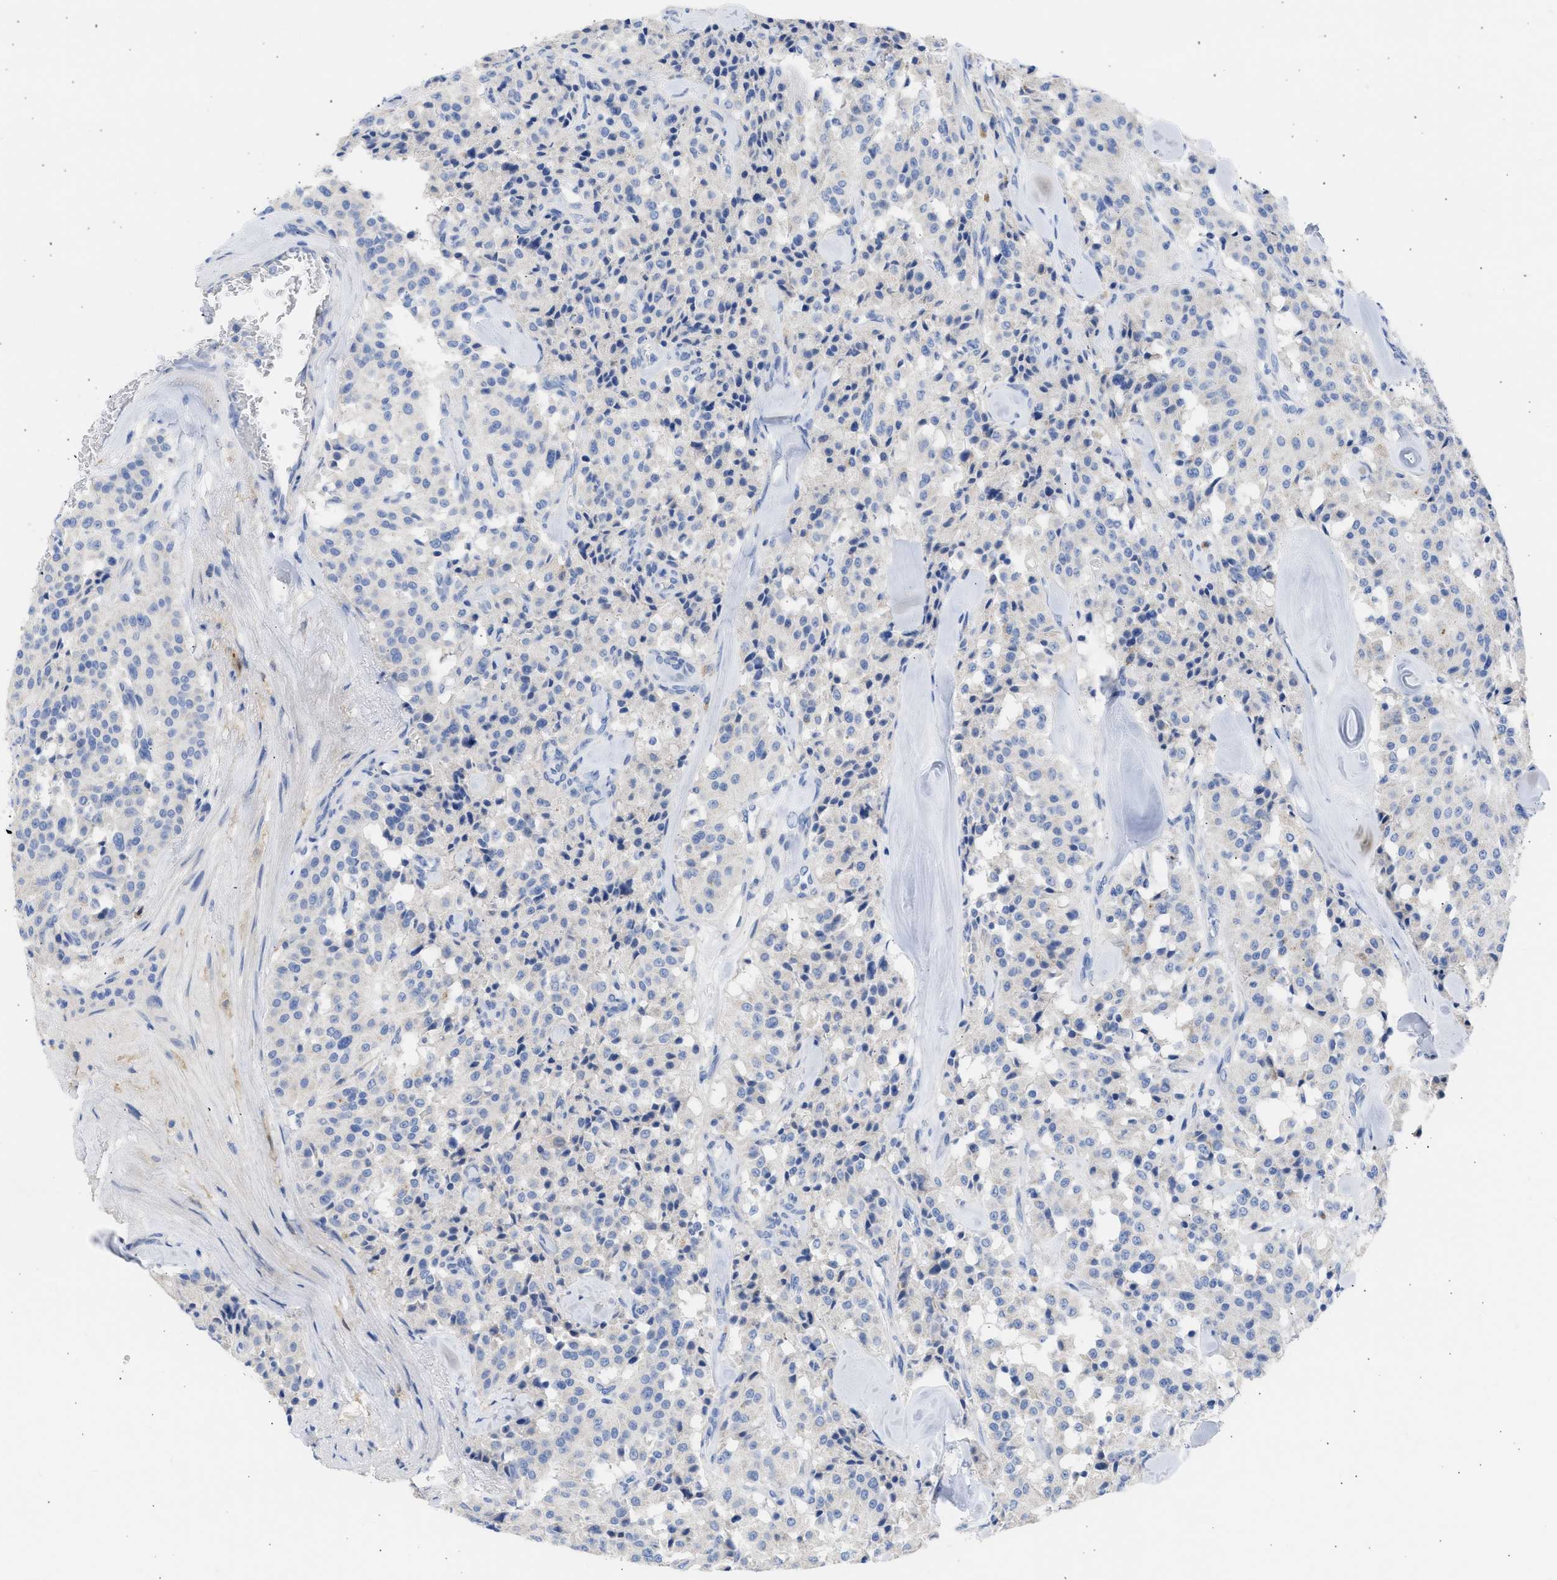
{"staining": {"intensity": "negative", "quantity": "none", "location": "none"}, "tissue": "carcinoid", "cell_type": "Tumor cells", "image_type": "cancer", "snomed": [{"axis": "morphology", "description": "Carcinoid, malignant, NOS"}, {"axis": "topography", "description": "Lung"}], "caption": "The image demonstrates no staining of tumor cells in carcinoid (malignant).", "gene": "RSPH1", "patient": {"sex": "male", "age": 30}}